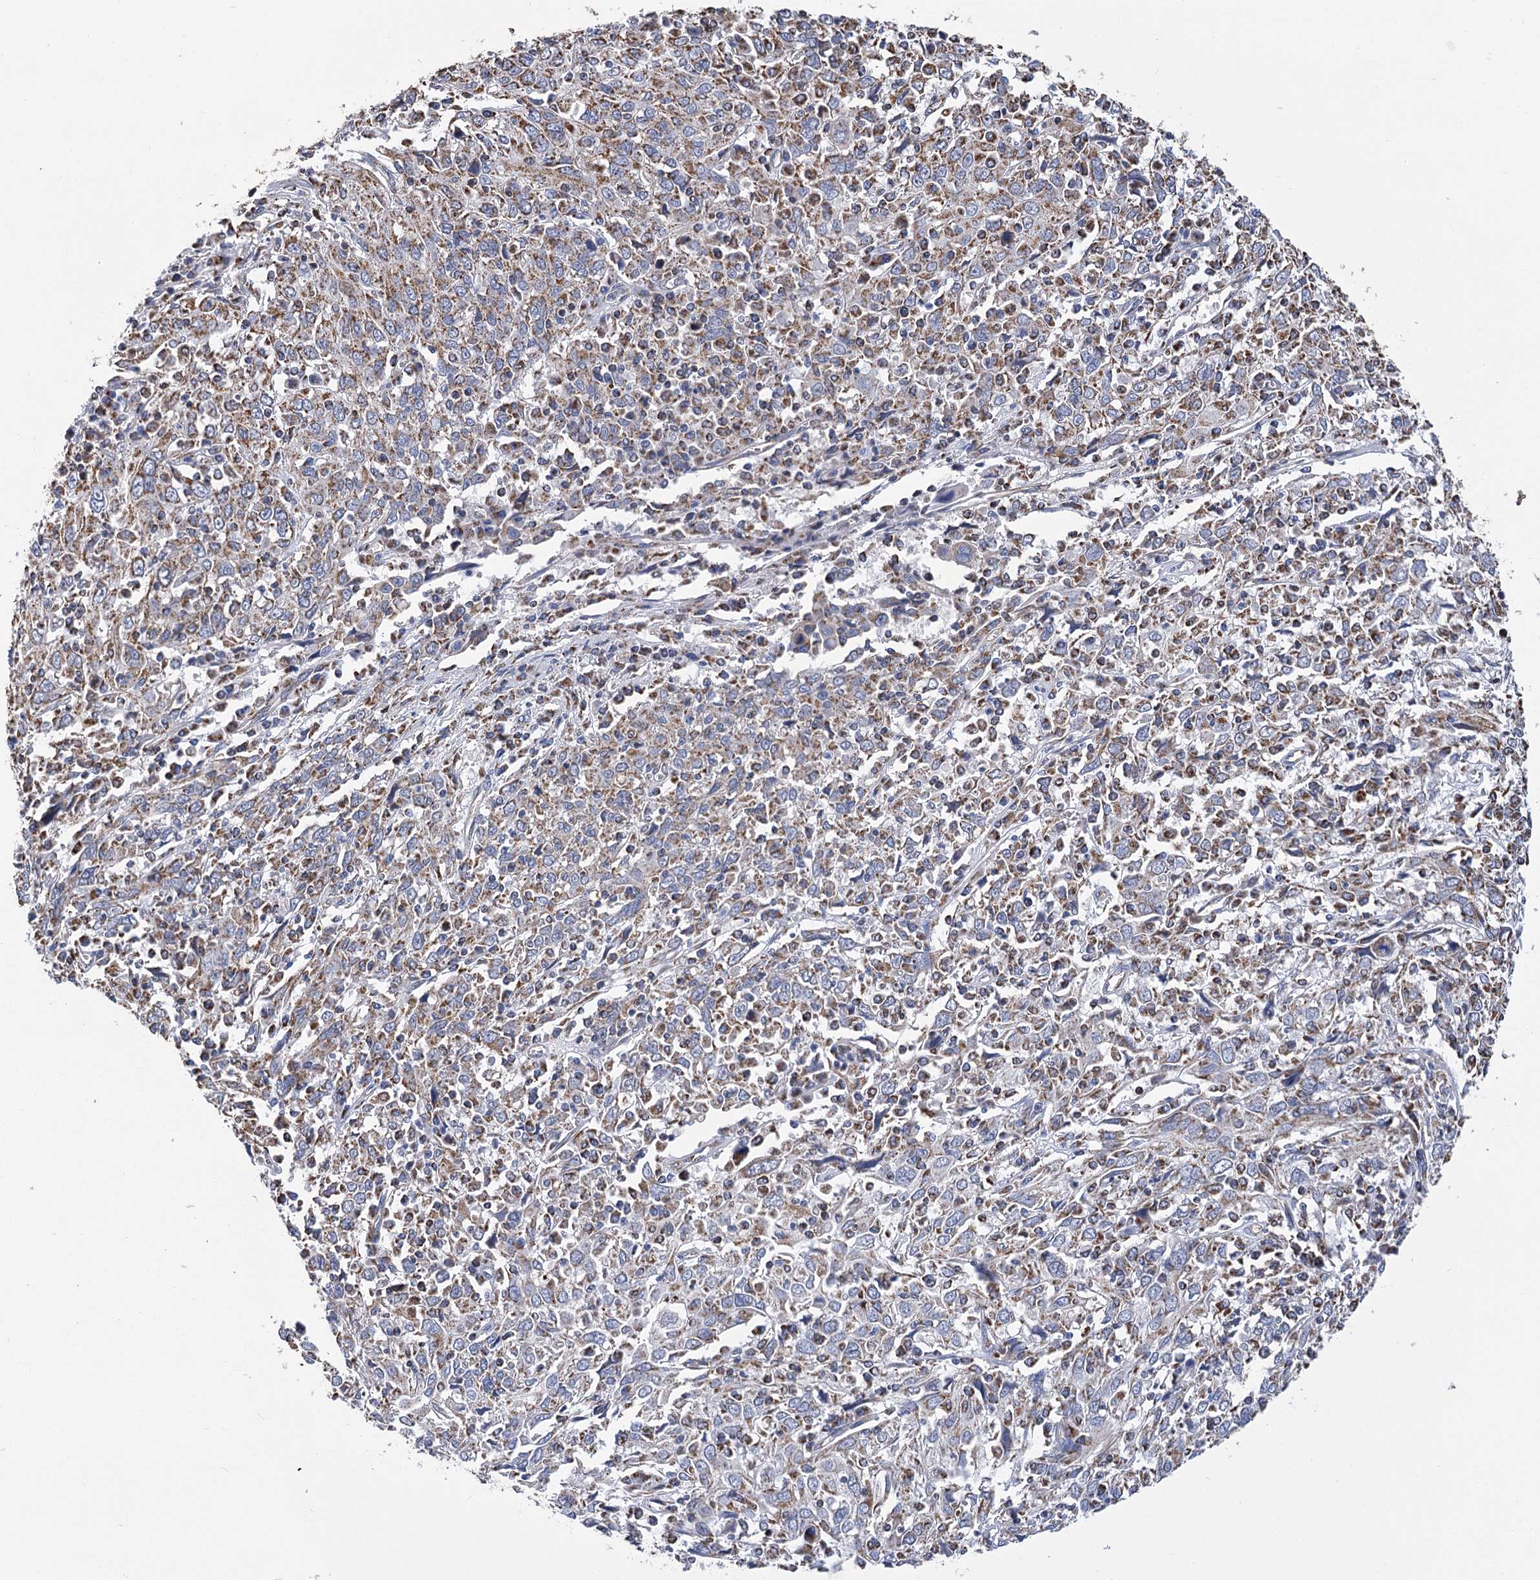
{"staining": {"intensity": "moderate", "quantity": ">75%", "location": "cytoplasmic/membranous"}, "tissue": "cervical cancer", "cell_type": "Tumor cells", "image_type": "cancer", "snomed": [{"axis": "morphology", "description": "Squamous cell carcinoma, NOS"}, {"axis": "topography", "description": "Cervix"}], "caption": "Moderate cytoplasmic/membranous expression for a protein is appreciated in approximately >75% of tumor cells of squamous cell carcinoma (cervical) using IHC.", "gene": "CCDC73", "patient": {"sex": "female", "age": 46}}